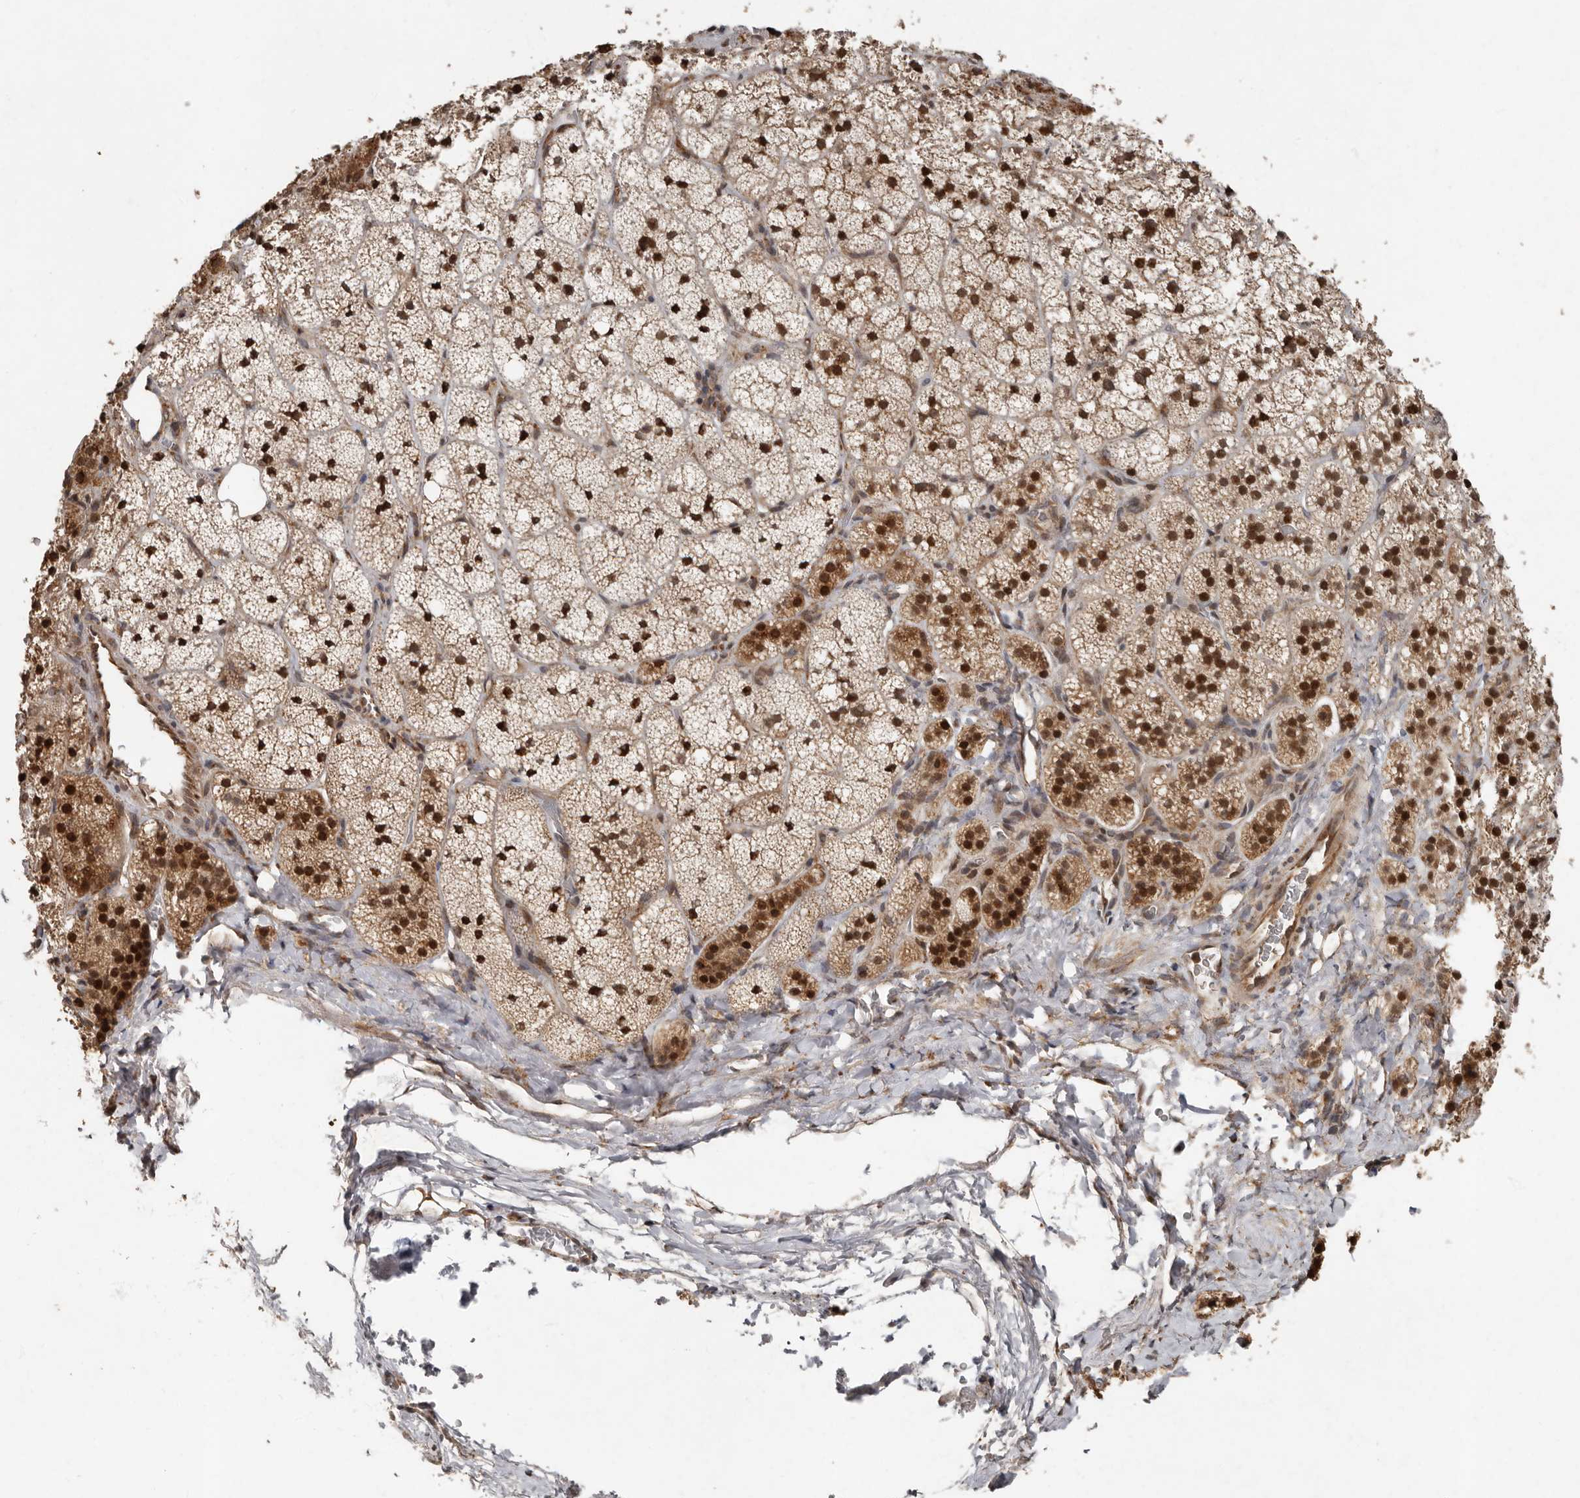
{"staining": {"intensity": "moderate", "quantity": ">75%", "location": "cytoplasmic/membranous,nuclear"}, "tissue": "adrenal gland", "cell_type": "Glandular cells", "image_type": "normal", "snomed": [{"axis": "morphology", "description": "Normal tissue, NOS"}, {"axis": "topography", "description": "Adrenal gland"}], "caption": "Protein expression analysis of unremarkable human adrenal gland reveals moderate cytoplasmic/membranous,nuclear staining in approximately >75% of glandular cells. (DAB (3,3'-diaminobenzidine) = brown stain, brightfield microscopy at high magnification).", "gene": "LRGUK", "patient": {"sex": "female", "age": 44}}